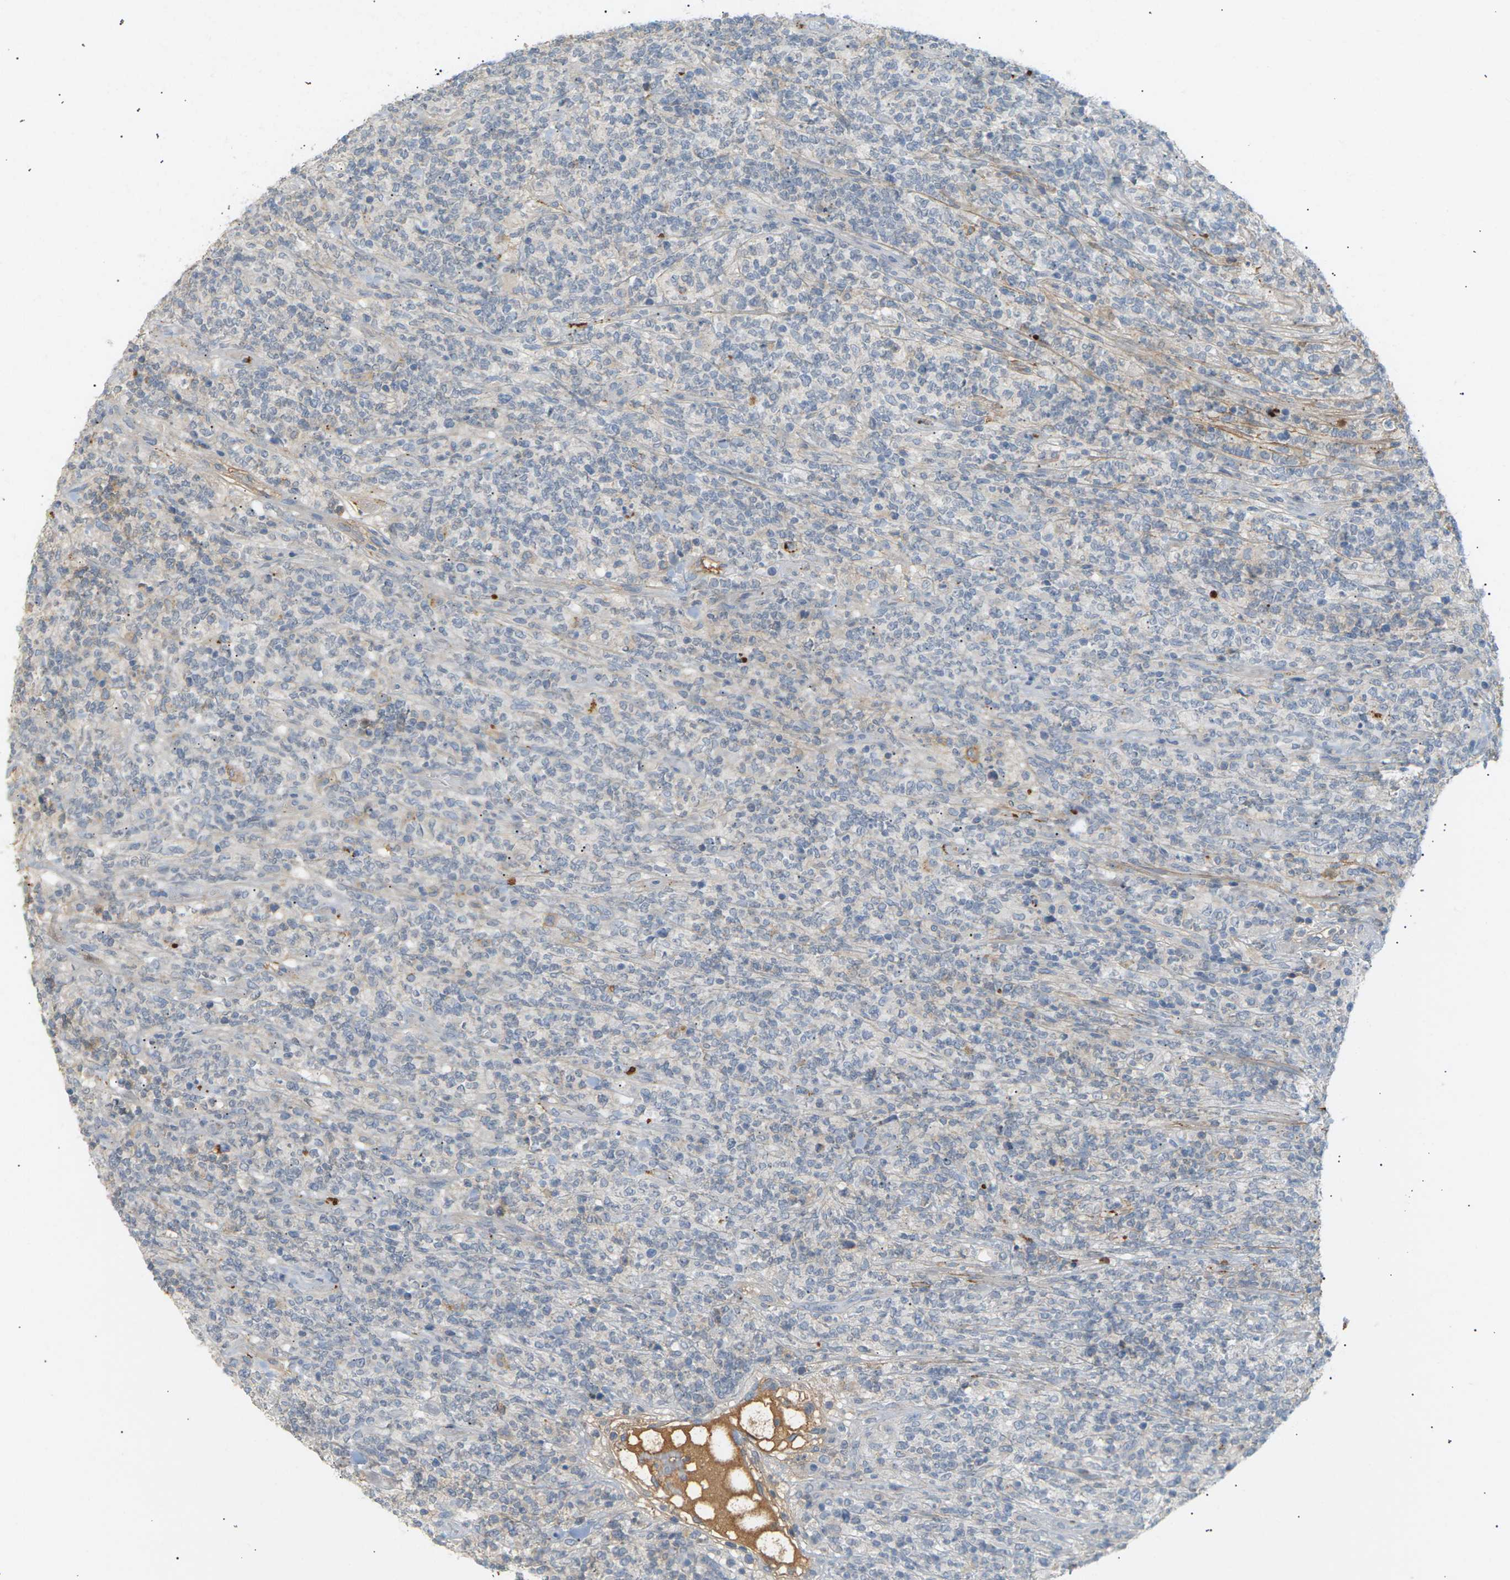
{"staining": {"intensity": "negative", "quantity": "none", "location": "none"}, "tissue": "lymphoma", "cell_type": "Tumor cells", "image_type": "cancer", "snomed": [{"axis": "morphology", "description": "Malignant lymphoma, non-Hodgkin's type, High grade"}, {"axis": "topography", "description": "Soft tissue"}], "caption": "High magnification brightfield microscopy of high-grade malignant lymphoma, non-Hodgkin's type stained with DAB (3,3'-diaminobenzidine) (brown) and counterstained with hematoxylin (blue): tumor cells show no significant positivity.", "gene": "CLU", "patient": {"sex": "male", "age": 18}}